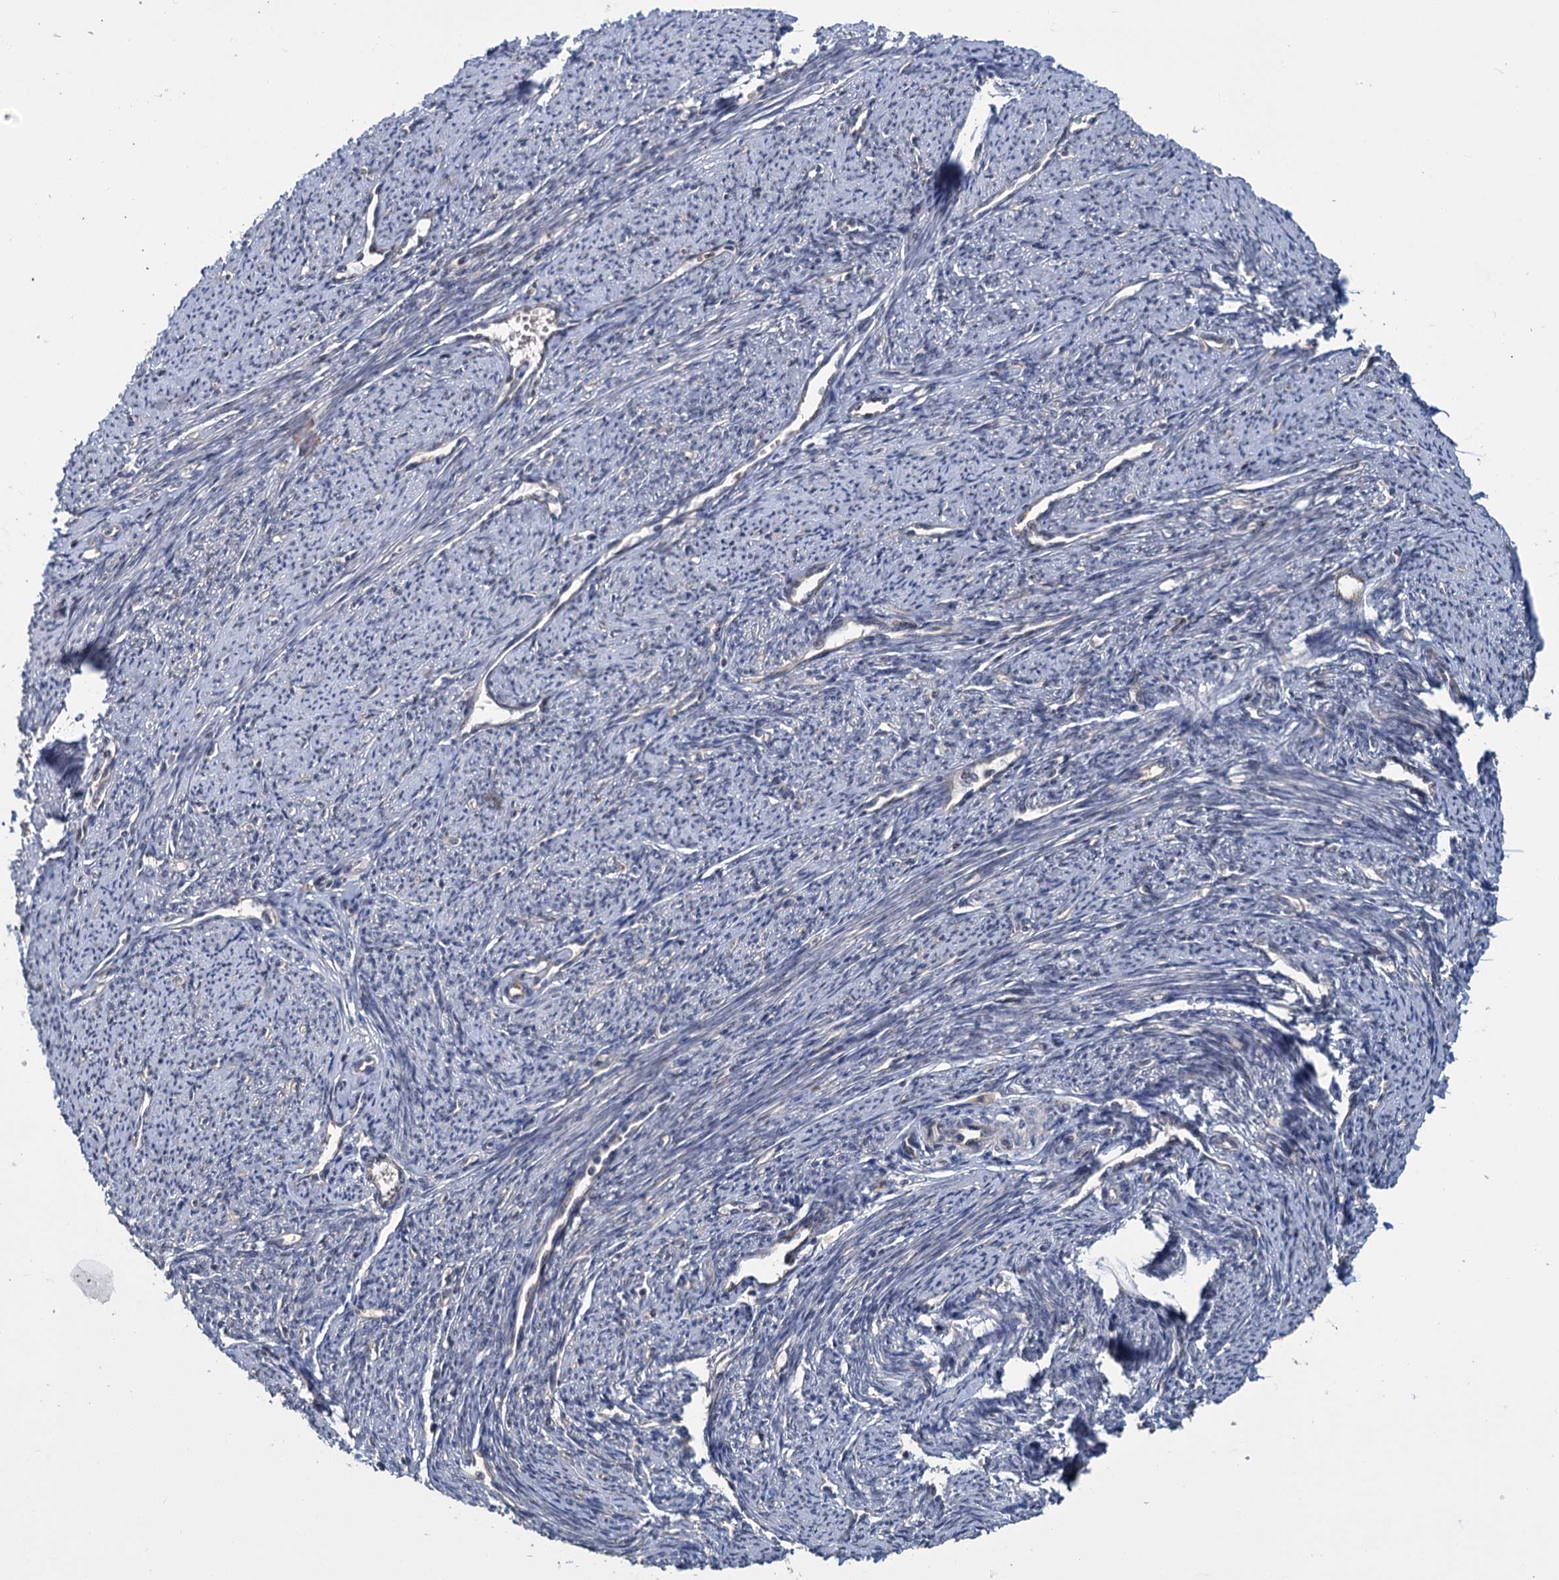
{"staining": {"intensity": "weak", "quantity": "25%-75%", "location": "cytoplasmic/membranous"}, "tissue": "smooth muscle", "cell_type": "Smooth muscle cells", "image_type": "normal", "snomed": [{"axis": "morphology", "description": "Normal tissue, NOS"}, {"axis": "topography", "description": "Smooth muscle"}, {"axis": "topography", "description": "Uterus"}], "caption": "IHC photomicrograph of normal smooth muscle stained for a protein (brown), which reveals low levels of weak cytoplasmic/membranous expression in about 25%-75% of smooth muscle cells.", "gene": "KANSL2", "patient": {"sex": "female", "age": 59}}